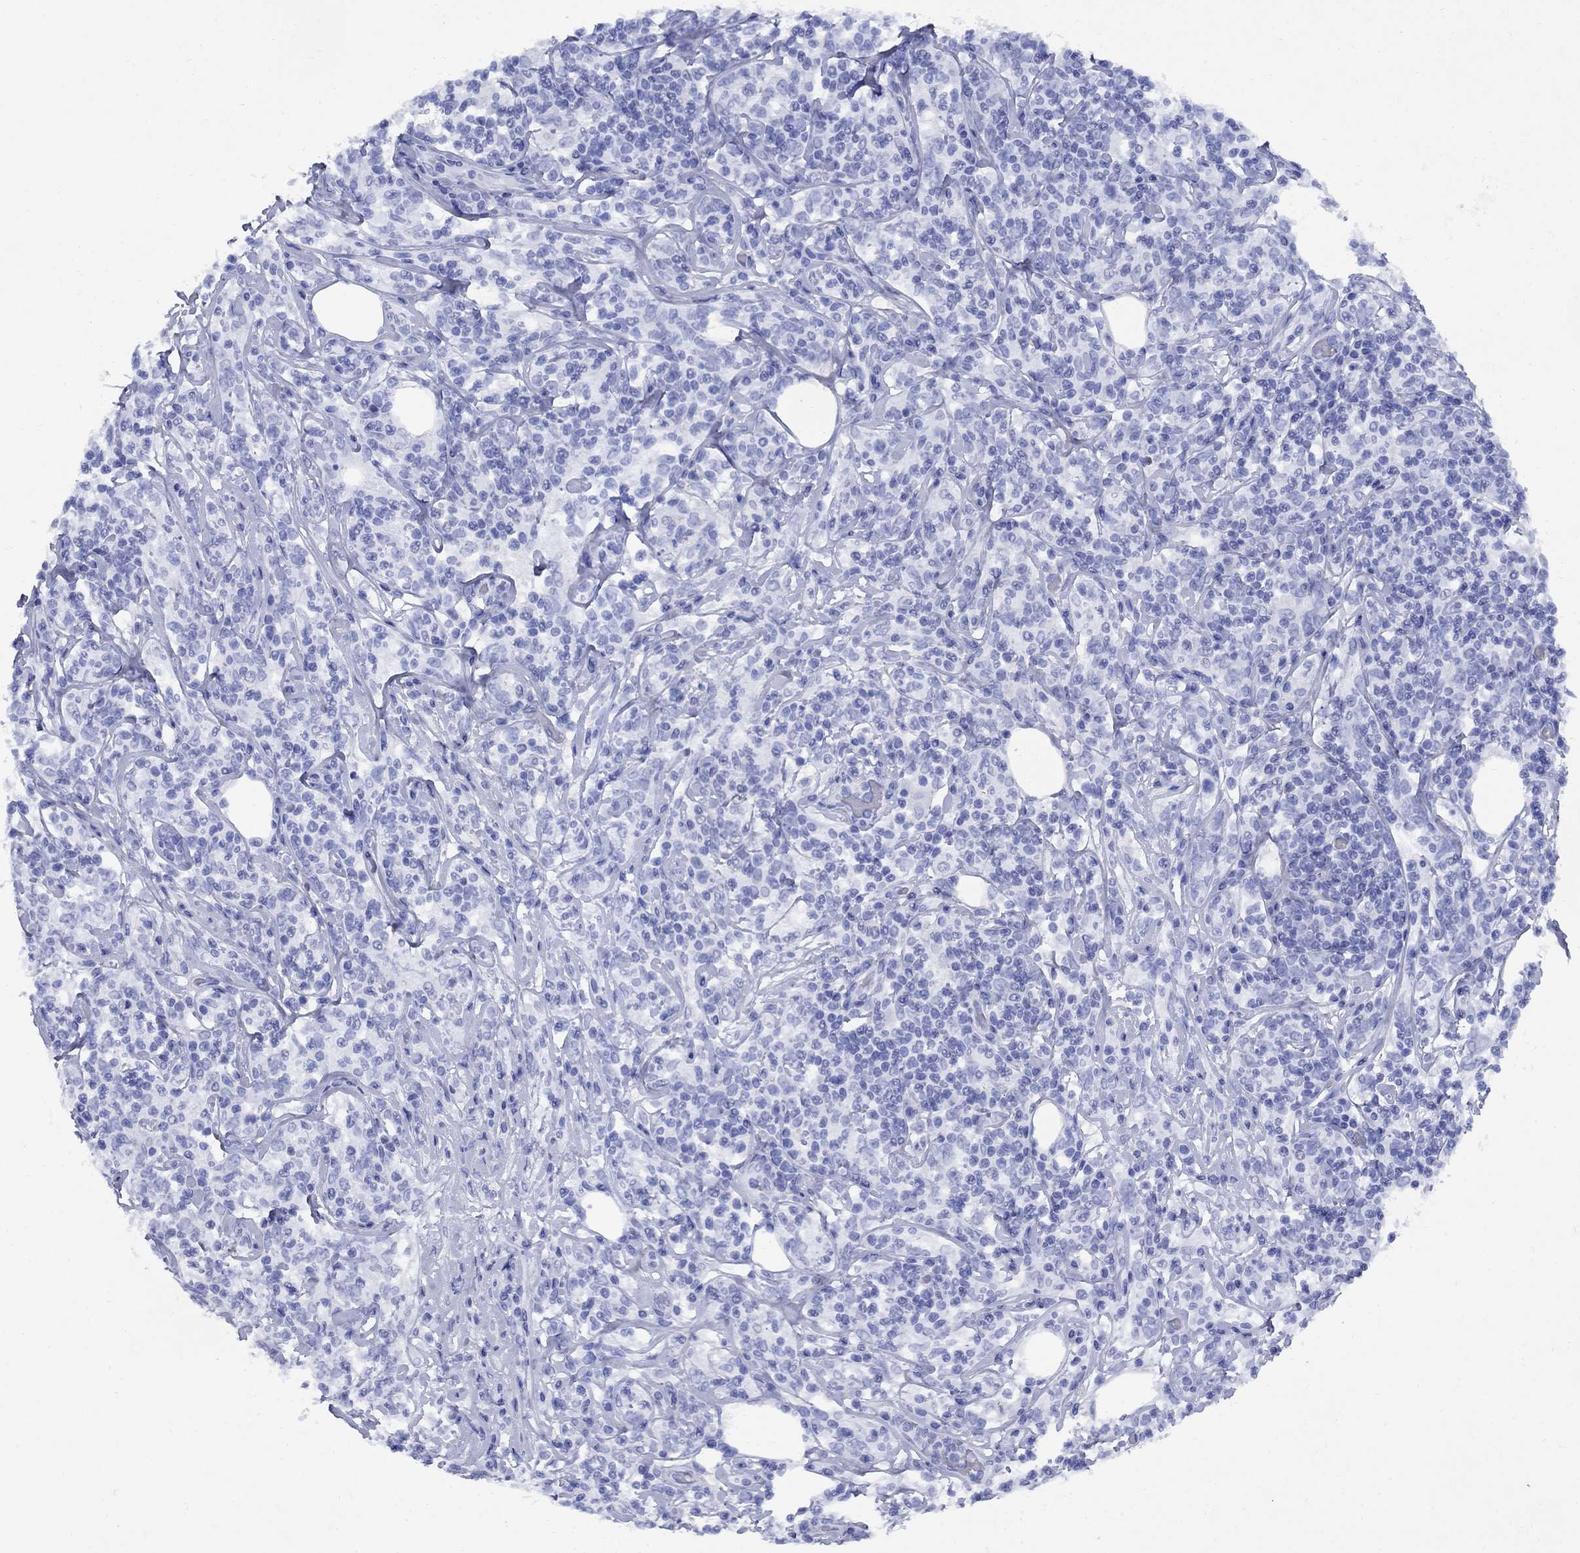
{"staining": {"intensity": "negative", "quantity": "none", "location": "none"}, "tissue": "lymphoma", "cell_type": "Tumor cells", "image_type": "cancer", "snomed": [{"axis": "morphology", "description": "Malignant lymphoma, non-Hodgkin's type, High grade"}, {"axis": "topography", "description": "Lymph node"}], "caption": "Immunohistochemistry (IHC) of malignant lymphoma, non-Hodgkin's type (high-grade) shows no expression in tumor cells. Nuclei are stained in blue.", "gene": "STAB2", "patient": {"sex": "female", "age": 84}}